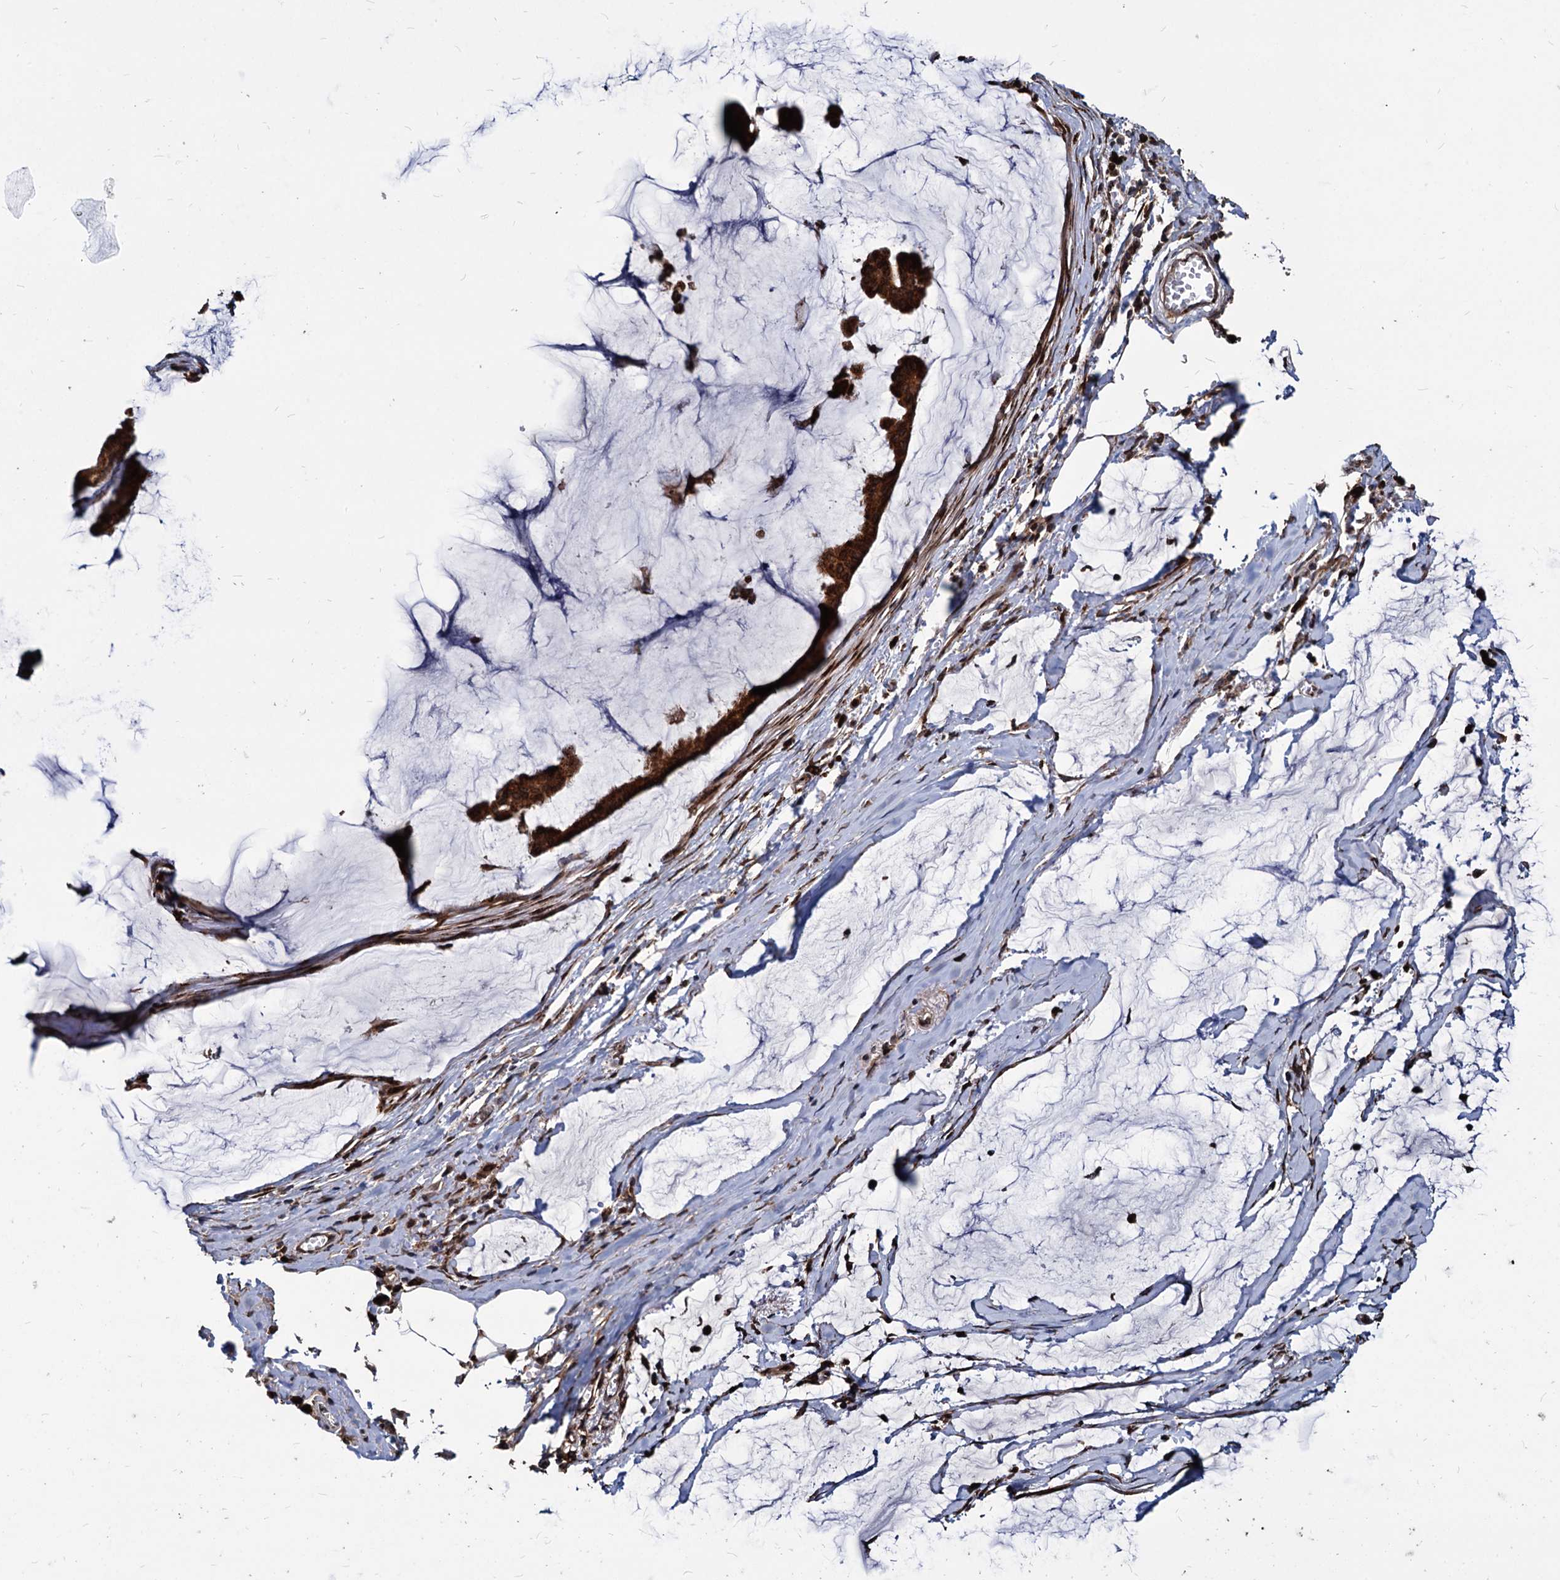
{"staining": {"intensity": "strong", "quantity": ">75%", "location": "cytoplasmic/membranous"}, "tissue": "ovarian cancer", "cell_type": "Tumor cells", "image_type": "cancer", "snomed": [{"axis": "morphology", "description": "Cystadenocarcinoma, mucinous, NOS"}, {"axis": "topography", "description": "Ovary"}], "caption": "A brown stain labels strong cytoplasmic/membranous positivity of a protein in ovarian cancer tumor cells.", "gene": "SAAL1", "patient": {"sex": "female", "age": 73}}